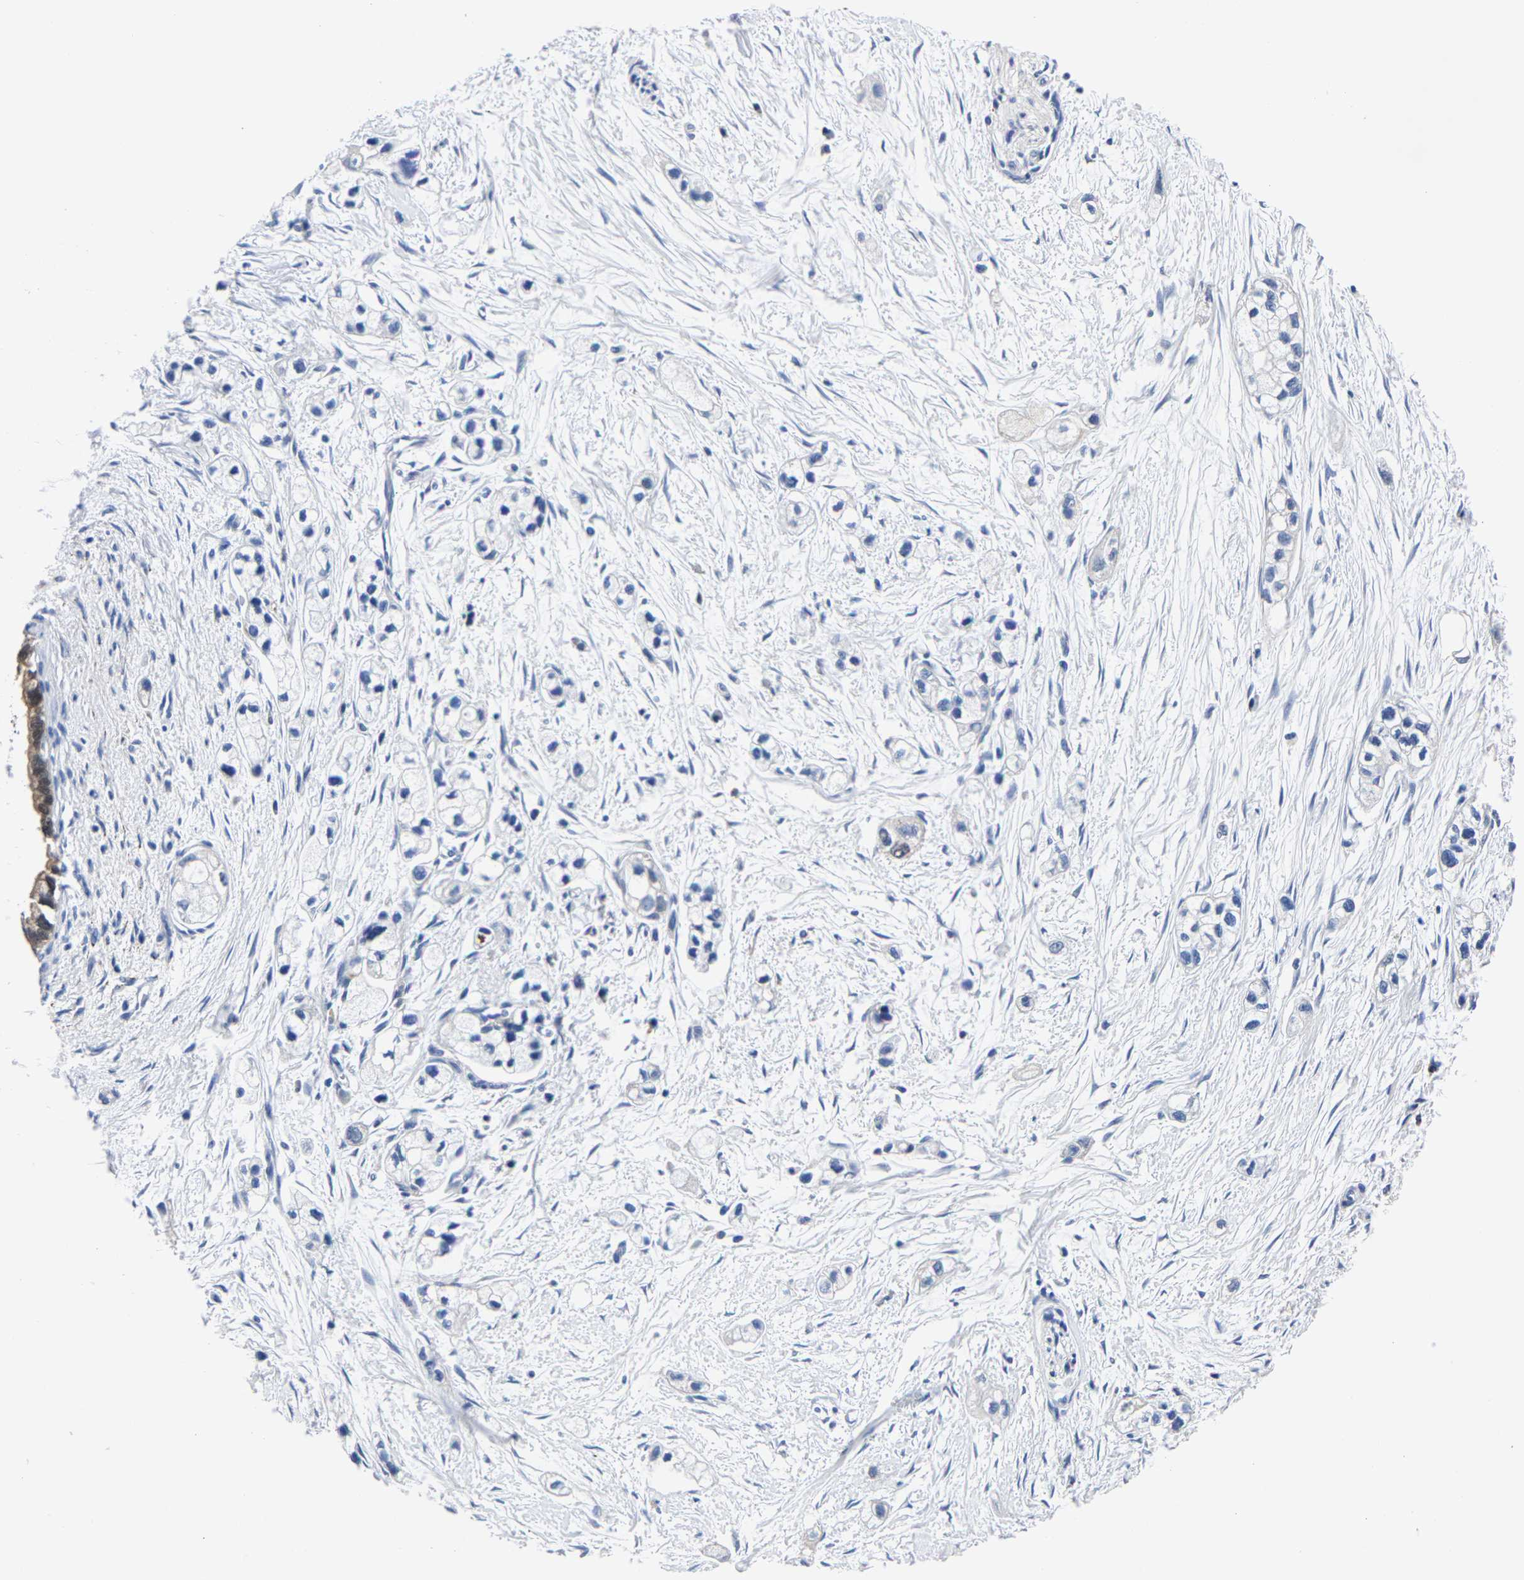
{"staining": {"intensity": "weak", "quantity": "<25%", "location": "cytoplasmic/membranous"}, "tissue": "pancreatic cancer", "cell_type": "Tumor cells", "image_type": "cancer", "snomed": [{"axis": "morphology", "description": "Adenocarcinoma, NOS"}, {"axis": "topography", "description": "Pancreas"}], "caption": "Immunohistochemistry (IHC) photomicrograph of pancreatic adenocarcinoma stained for a protein (brown), which reveals no staining in tumor cells.", "gene": "PSPH", "patient": {"sex": "male", "age": 74}}